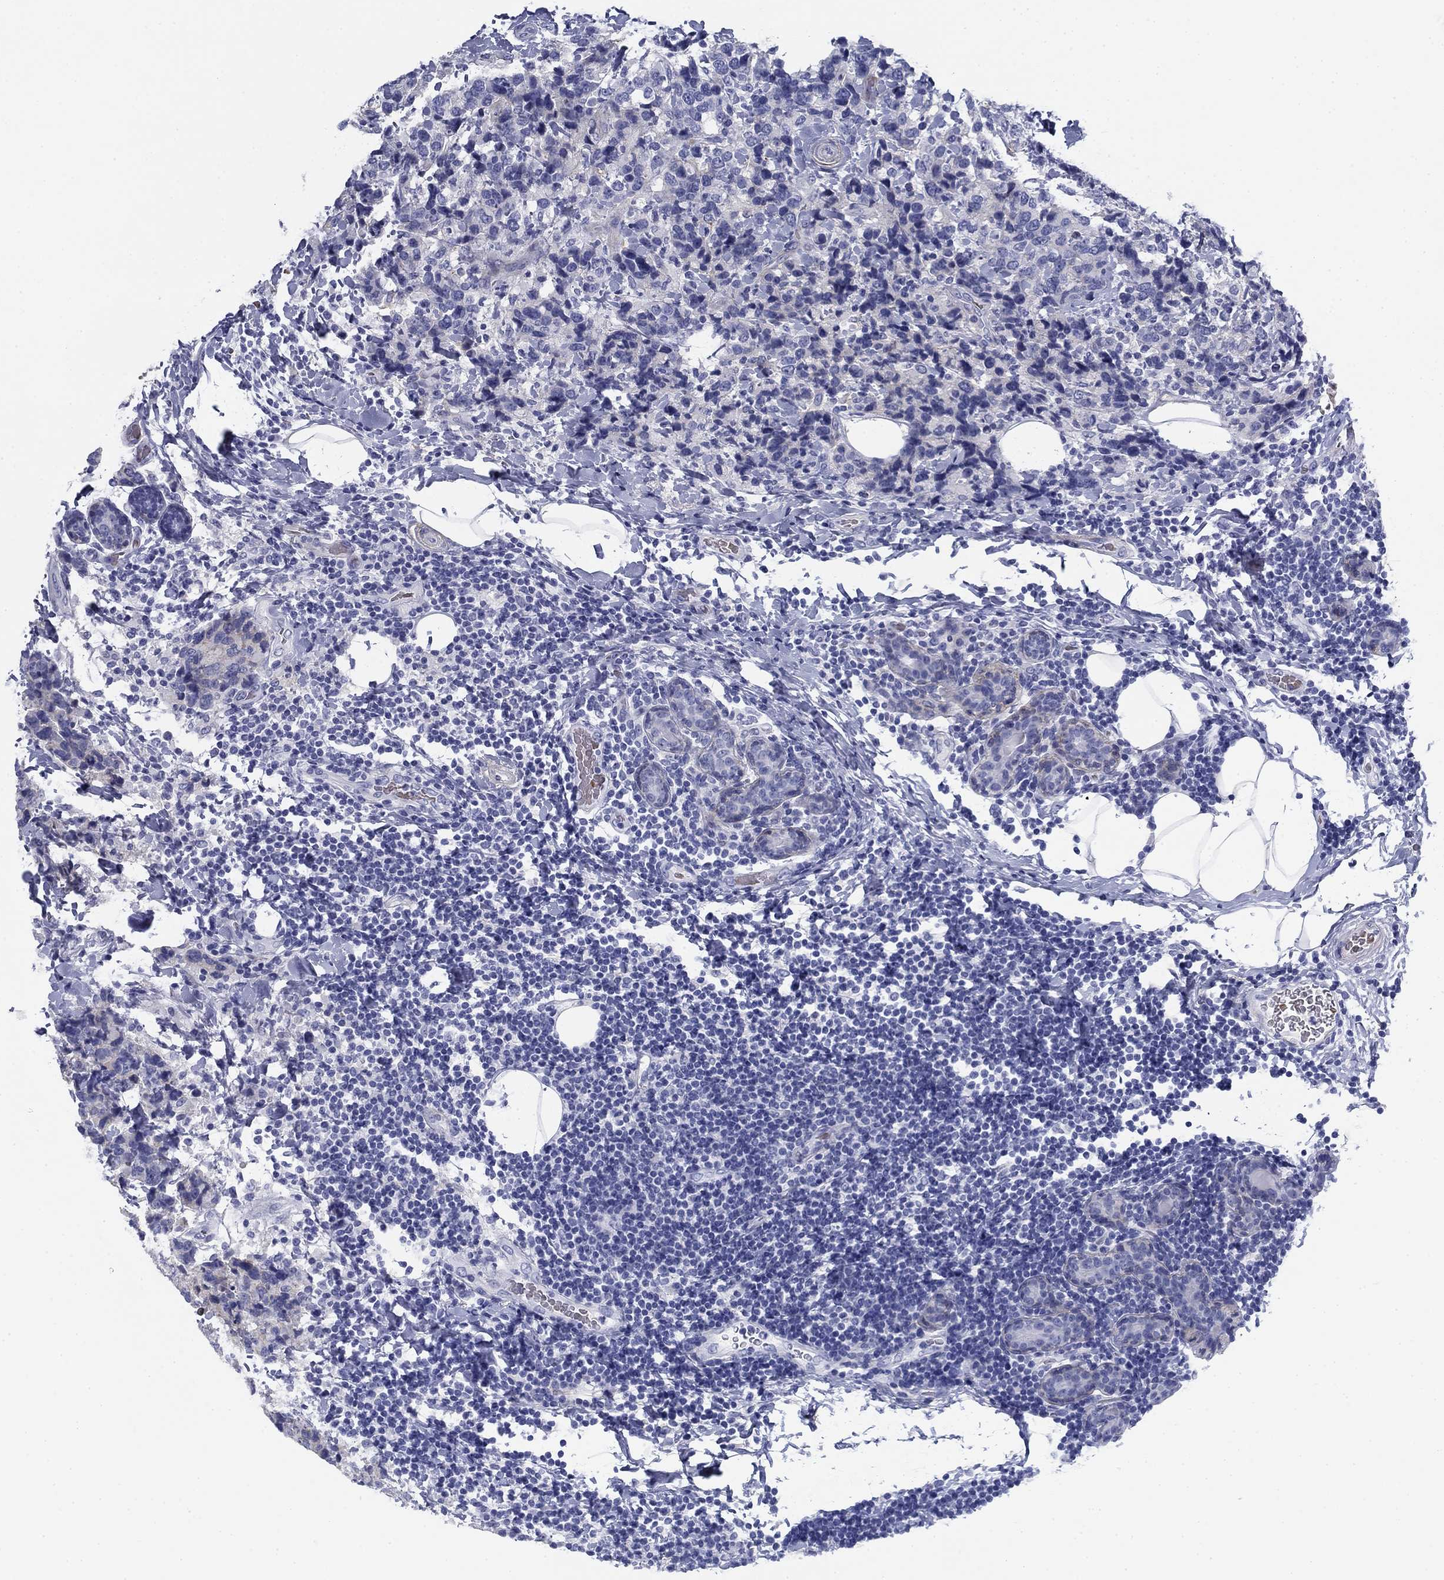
{"staining": {"intensity": "negative", "quantity": "none", "location": "none"}, "tissue": "breast cancer", "cell_type": "Tumor cells", "image_type": "cancer", "snomed": [{"axis": "morphology", "description": "Lobular carcinoma"}, {"axis": "topography", "description": "Breast"}], "caption": "Protein analysis of breast cancer shows no significant positivity in tumor cells. (DAB (3,3'-diaminobenzidine) immunohistochemistry, high magnification).", "gene": "GPC1", "patient": {"sex": "female", "age": 59}}